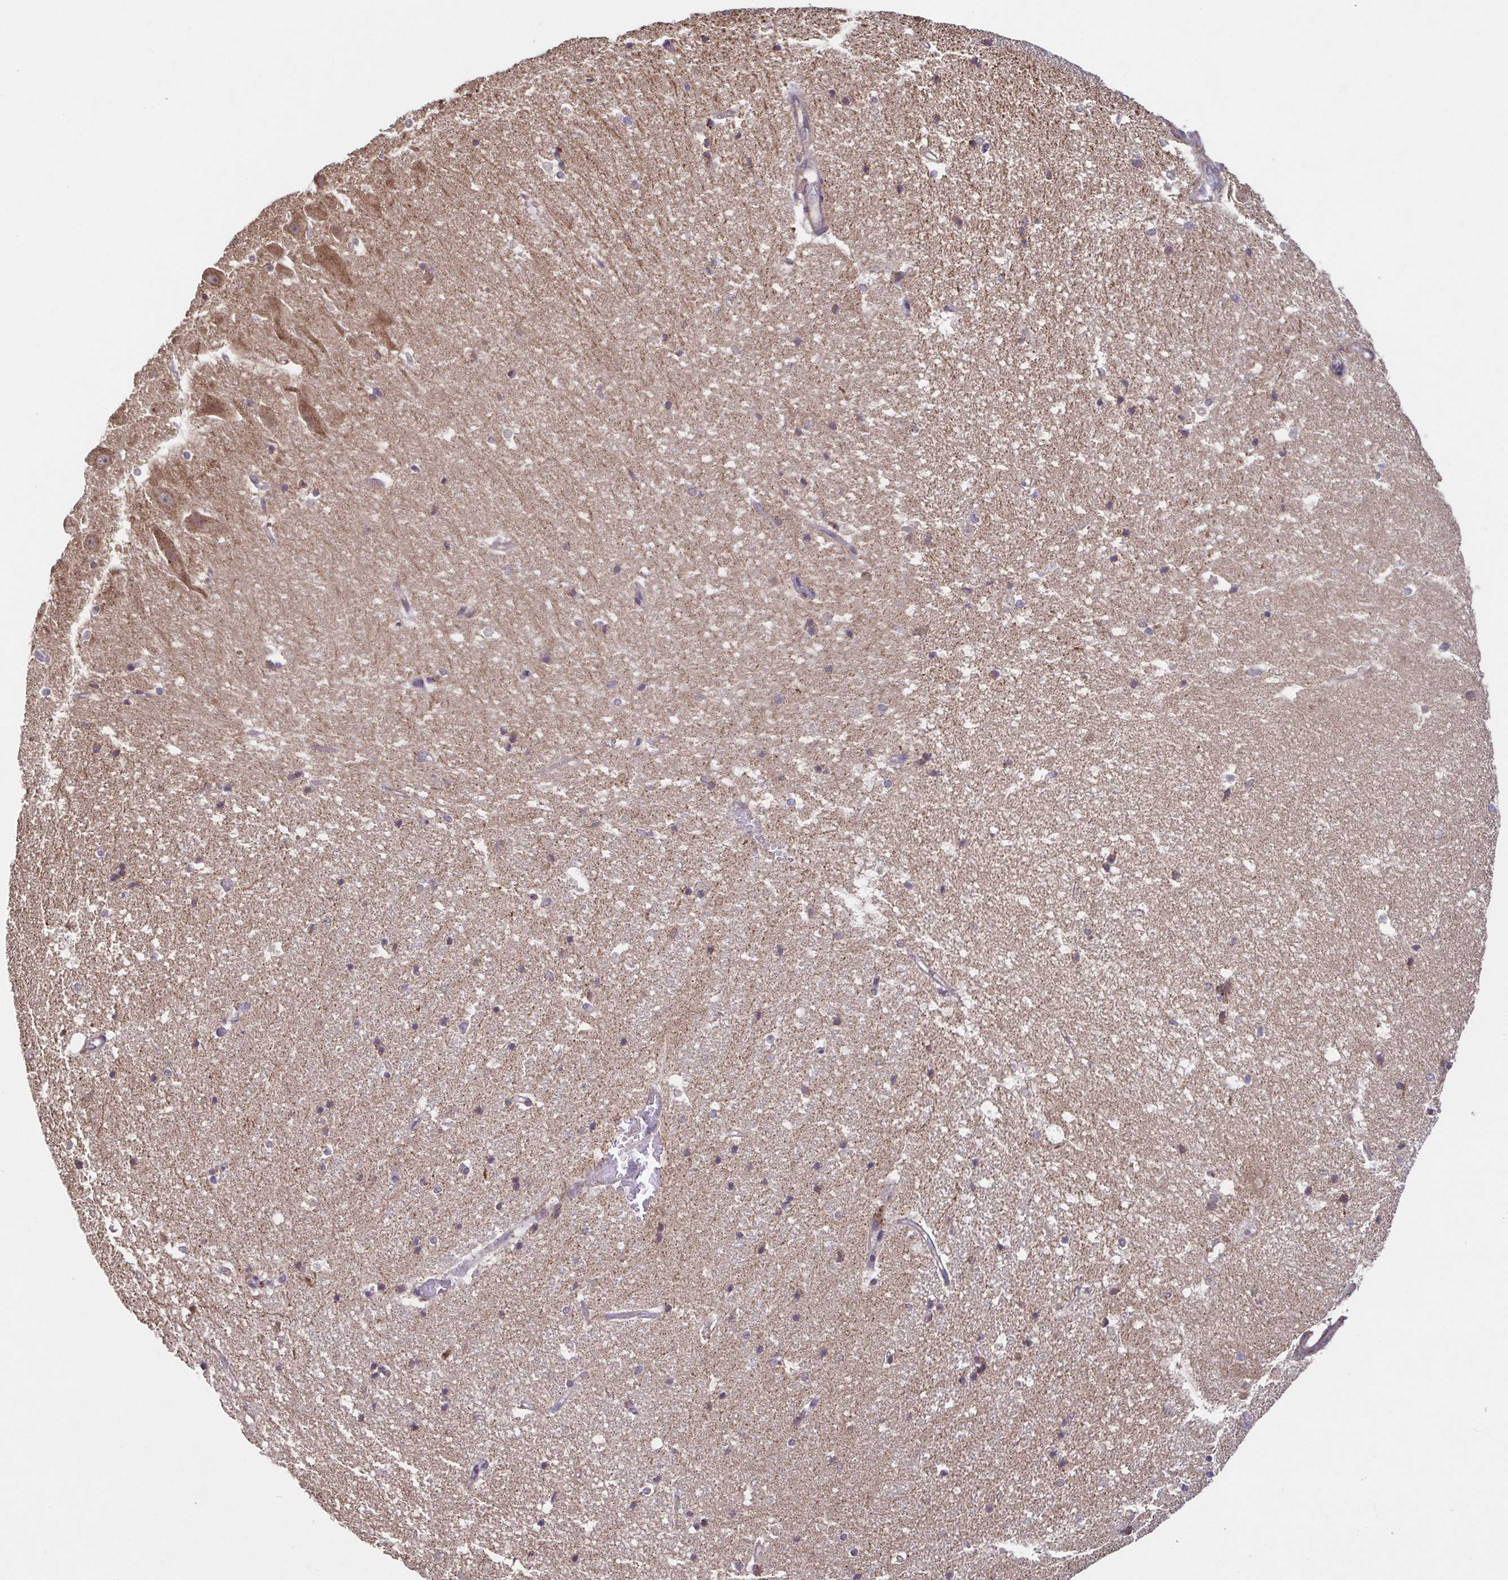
{"staining": {"intensity": "moderate", "quantity": "25%-75%", "location": "cytoplasmic/membranous"}, "tissue": "hippocampus", "cell_type": "Glial cells", "image_type": "normal", "snomed": [{"axis": "morphology", "description": "Normal tissue, NOS"}, {"axis": "topography", "description": "Hippocampus"}], "caption": "IHC (DAB) staining of normal hippocampus demonstrates moderate cytoplasmic/membranous protein positivity in about 25%-75% of glial cells. The protein is stained brown, and the nuclei are stained in blue (DAB IHC with brightfield microscopy, high magnification).", "gene": "DIP2B", "patient": {"sex": "male", "age": 63}}